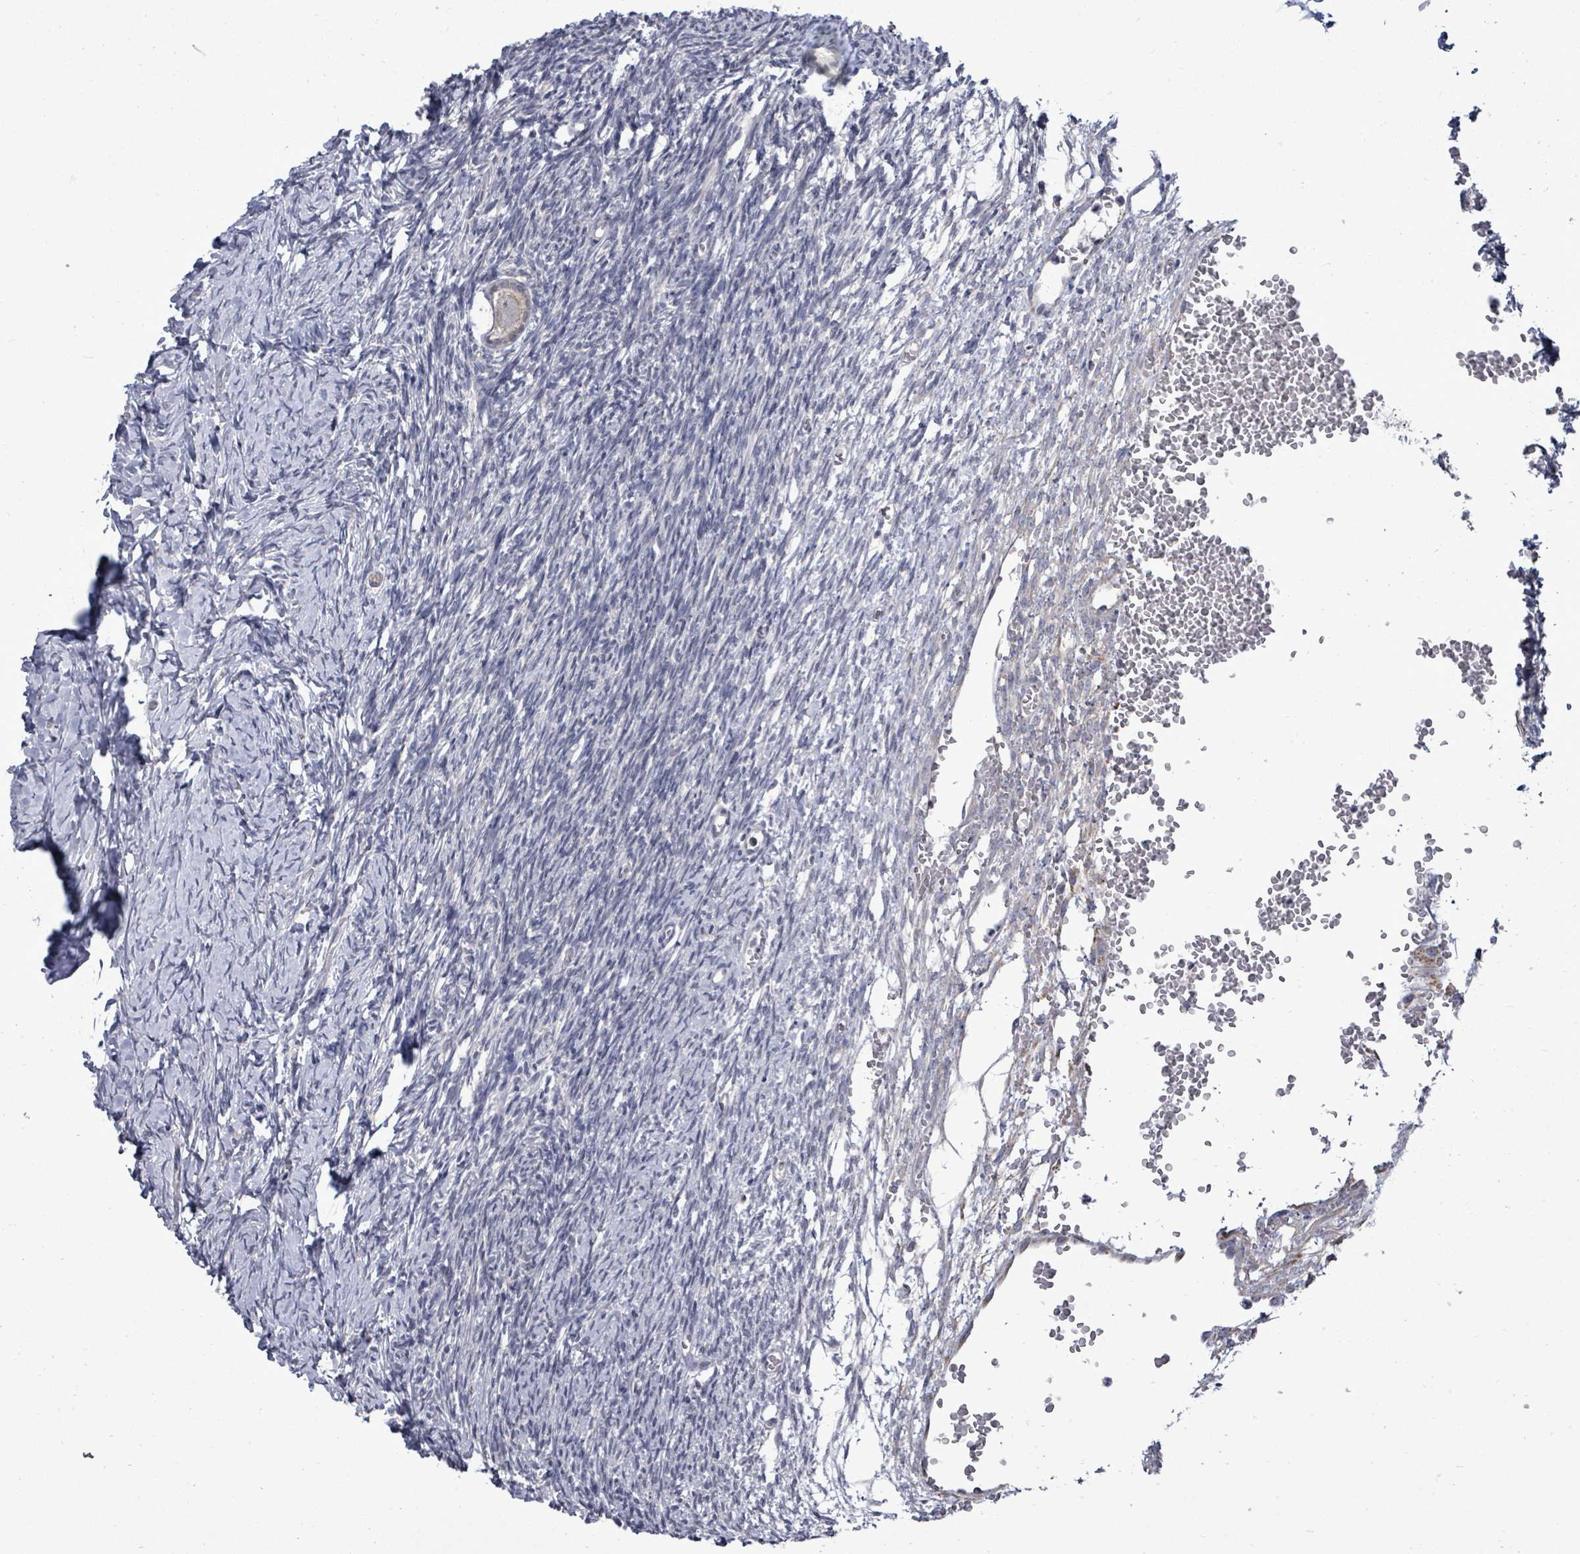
{"staining": {"intensity": "weak", "quantity": ">75%", "location": "cytoplasmic/membranous"}, "tissue": "ovary", "cell_type": "Follicle cells", "image_type": "normal", "snomed": [{"axis": "morphology", "description": "Normal tissue, NOS"}, {"axis": "topography", "description": "Ovary"}], "caption": "An image of ovary stained for a protein displays weak cytoplasmic/membranous brown staining in follicle cells.", "gene": "POMGNT2", "patient": {"sex": "female", "age": 39}}